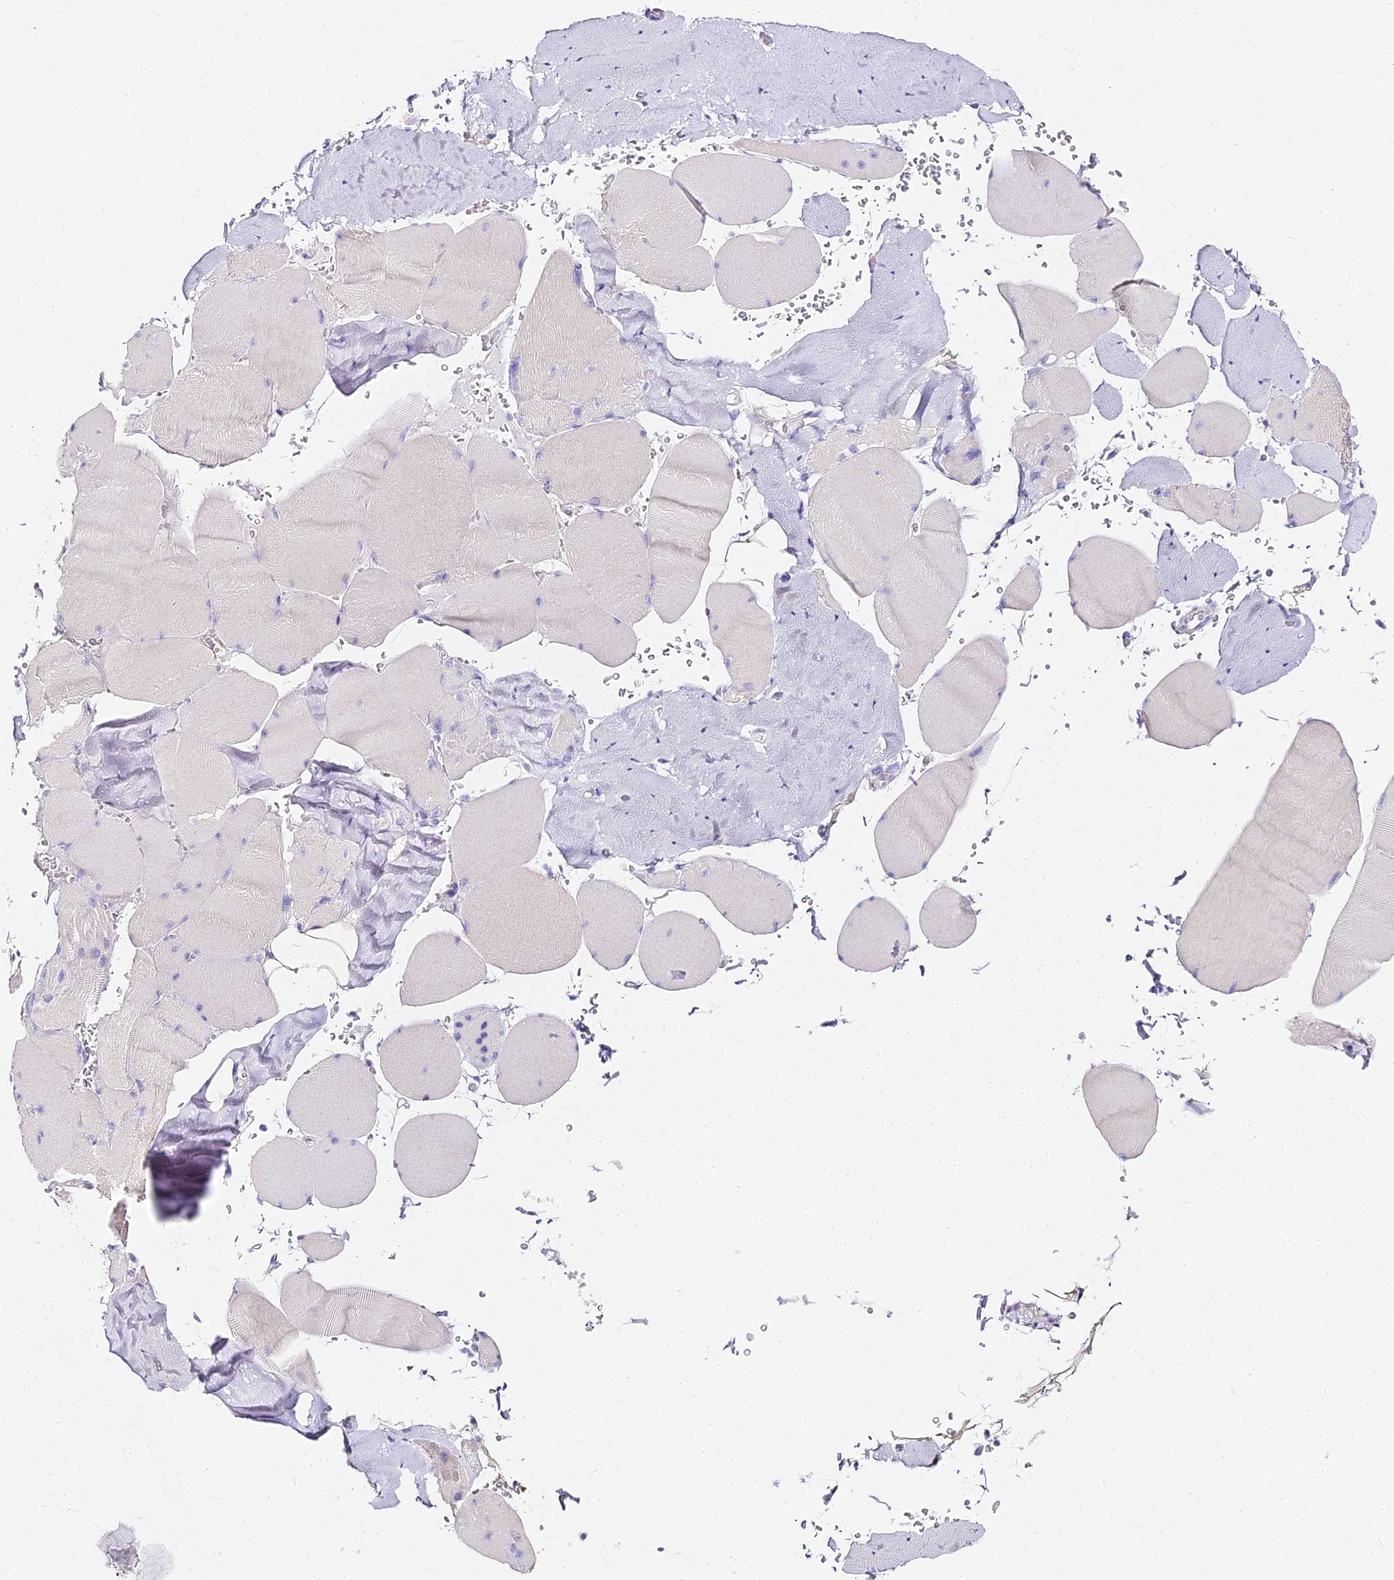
{"staining": {"intensity": "negative", "quantity": "none", "location": "none"}, "tissue": "skeletal muscle", "cell_type": "Myocytes", "image_type": "normal", "snomed": [{"axis": "morphology", "description": "Normal tissue, NOS"}, {"axis": "topography", "description": "Skeletal muscle"}, {"axis": "topography", "description": "Head-Neck"}], "caption": "Protein analysis of normal skeletal muscle reveals no significant expression in myocytes.", "gene": "ABHD14A", "patient": {"sex": "male", "age": 66}}